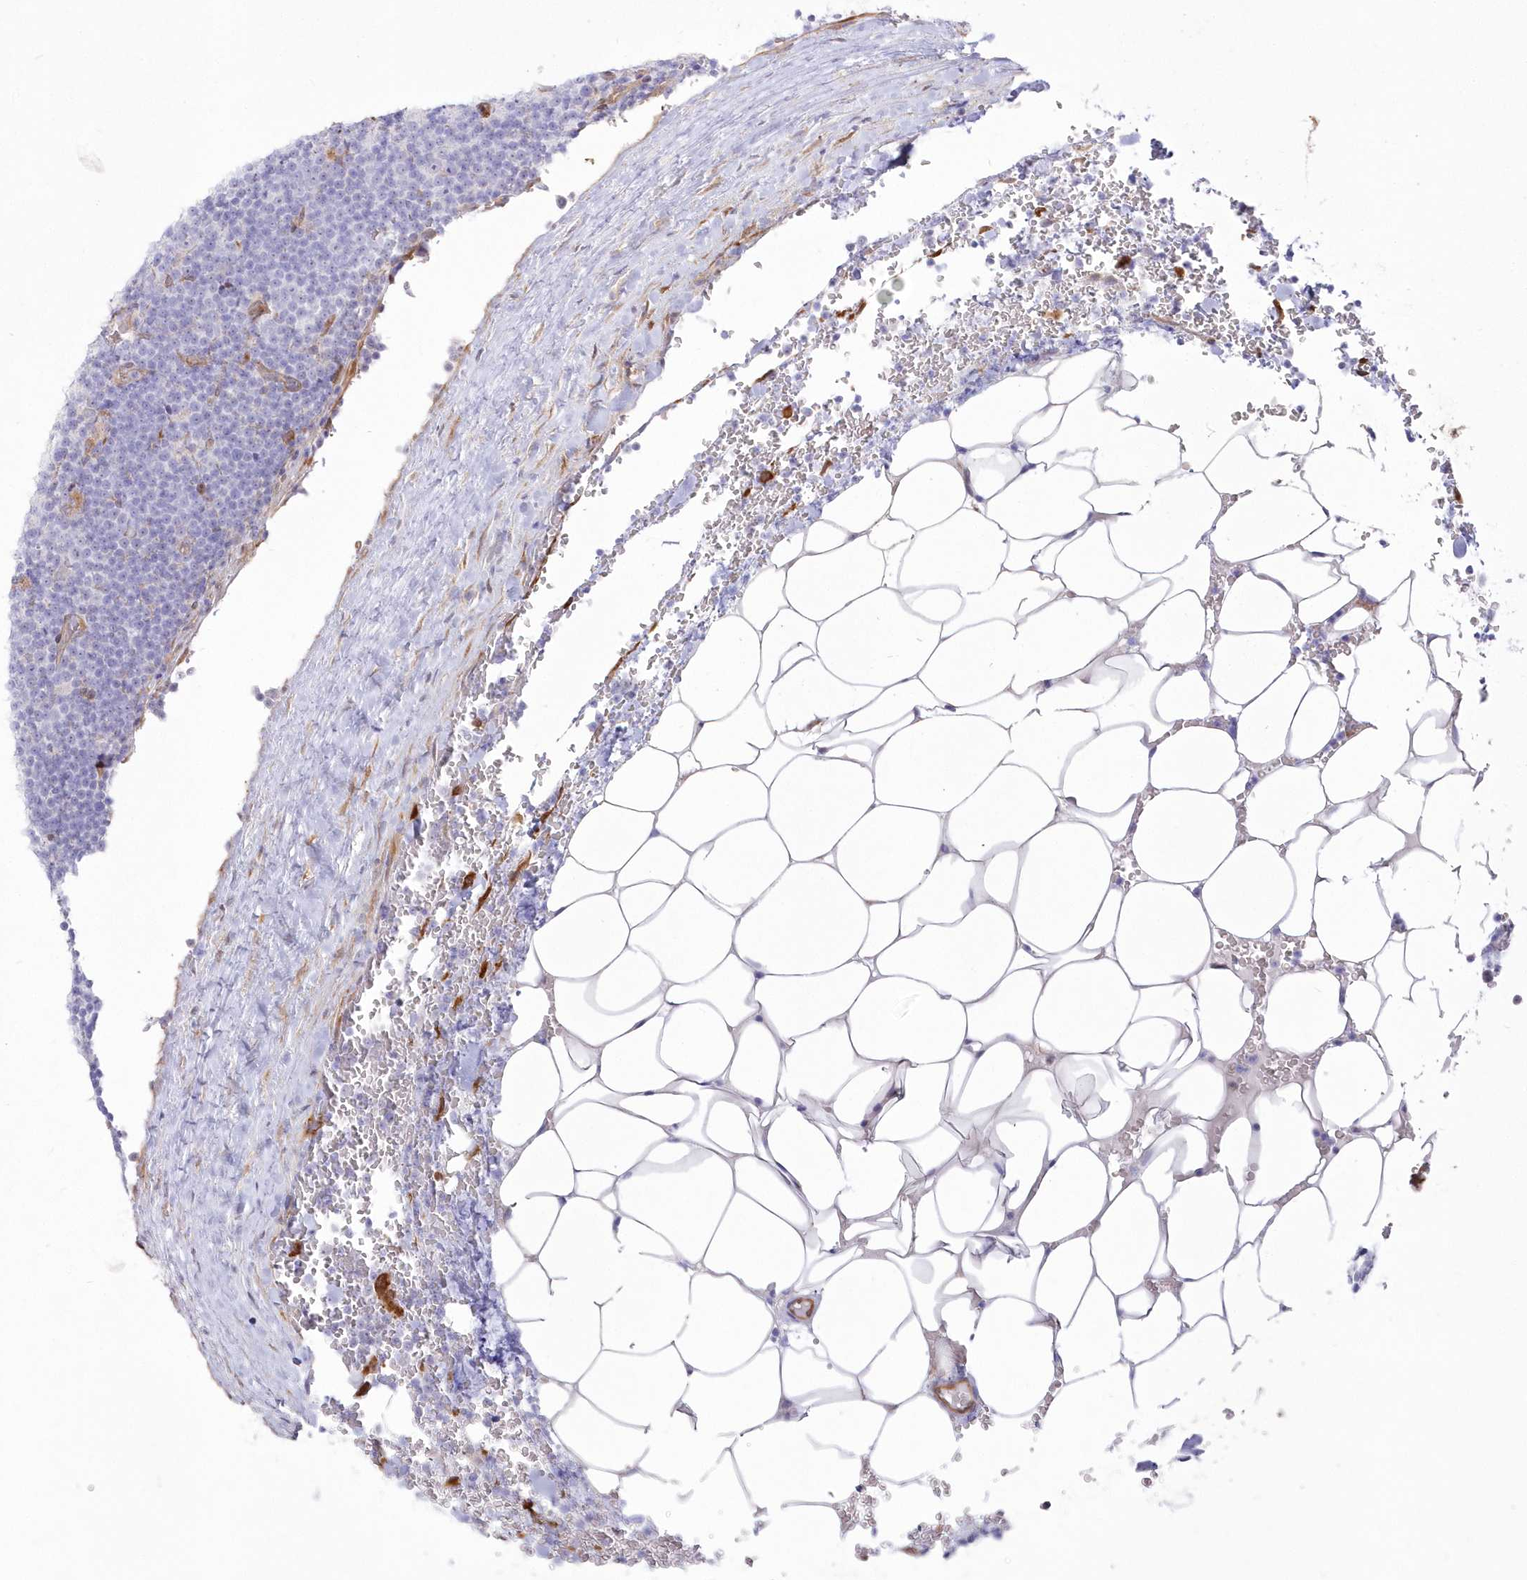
{"staining": {"intensity": "negative", "quantity": "none", "location": "none"}, "tissue": "lymphoma", "cell_type": "Tumor cells", "image_type": "cancer", "snomed": [{"axis": "morphology", "description": "Malignant lymphoma, non-Hodgkin's type, Low grade"}, {"axis": "topography", "description": "Lymph node"}], "caption": "The histopathology image displays no significant expression in tumor cells of low-grade malignant lymphoma, non-Hodgkin's type. Nuclei are stained in blue.", "gene": "SH3PXD2B", "patient": {"sex": "female", "age": 67}}